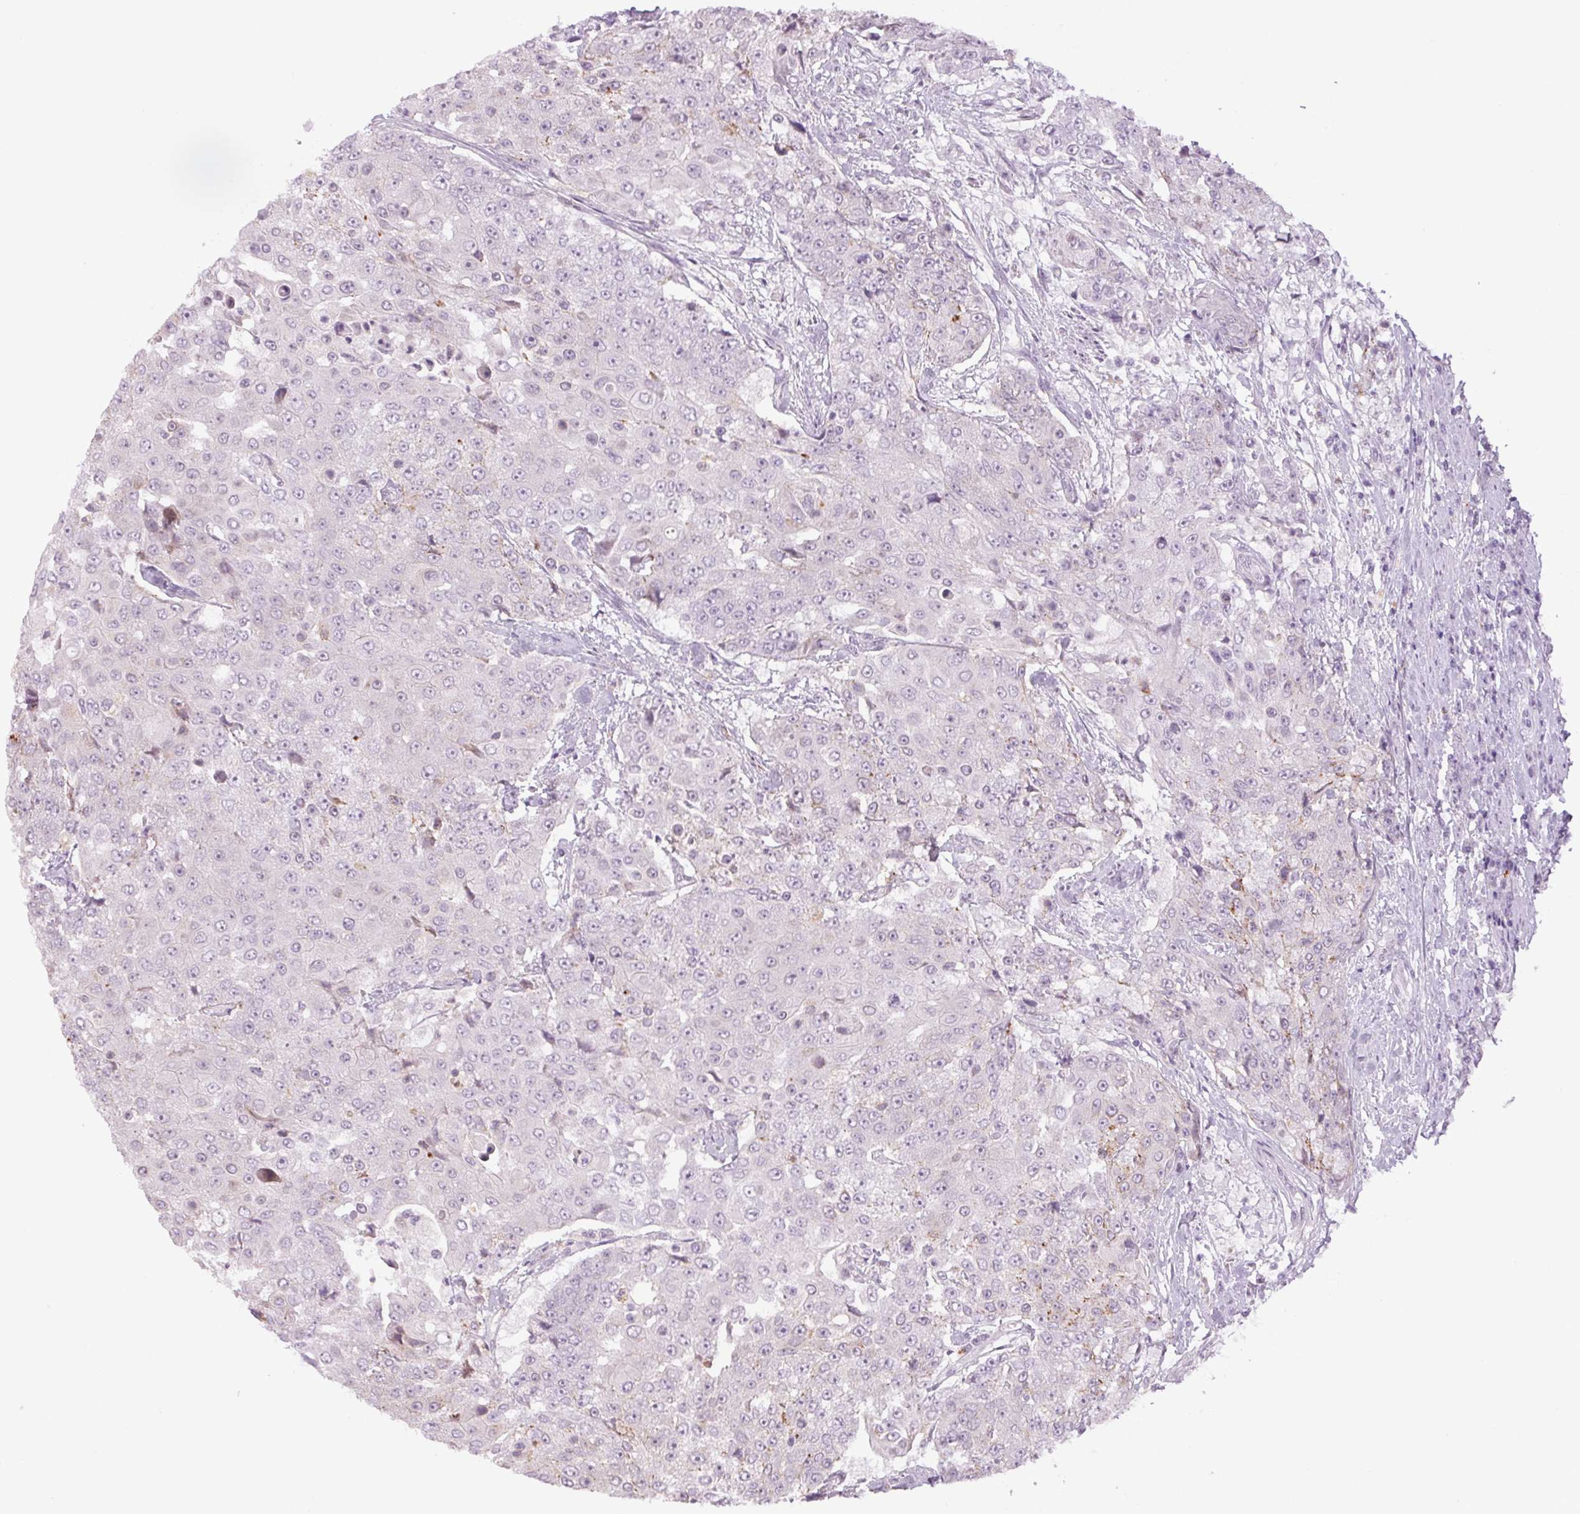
{"staining": {"intensity": "negative", "quantity": "none", "location": "none"}, "tissue": "urothelial cancer", "cell_type": "Tumor cells", "image_type": "cancer", "snomed": [{"axis": "morphology", "description": "Urothelial carcinoma, High grade"}, {"axis": "topography", "description": "Urinary bladder"}], "caption": "A photomicrograph of human urothelial carcinoma (high-grade) is negative for staining in tumor cells.", "gene": "SMIM6", "patient": {"sex": "female", "age": 63}}